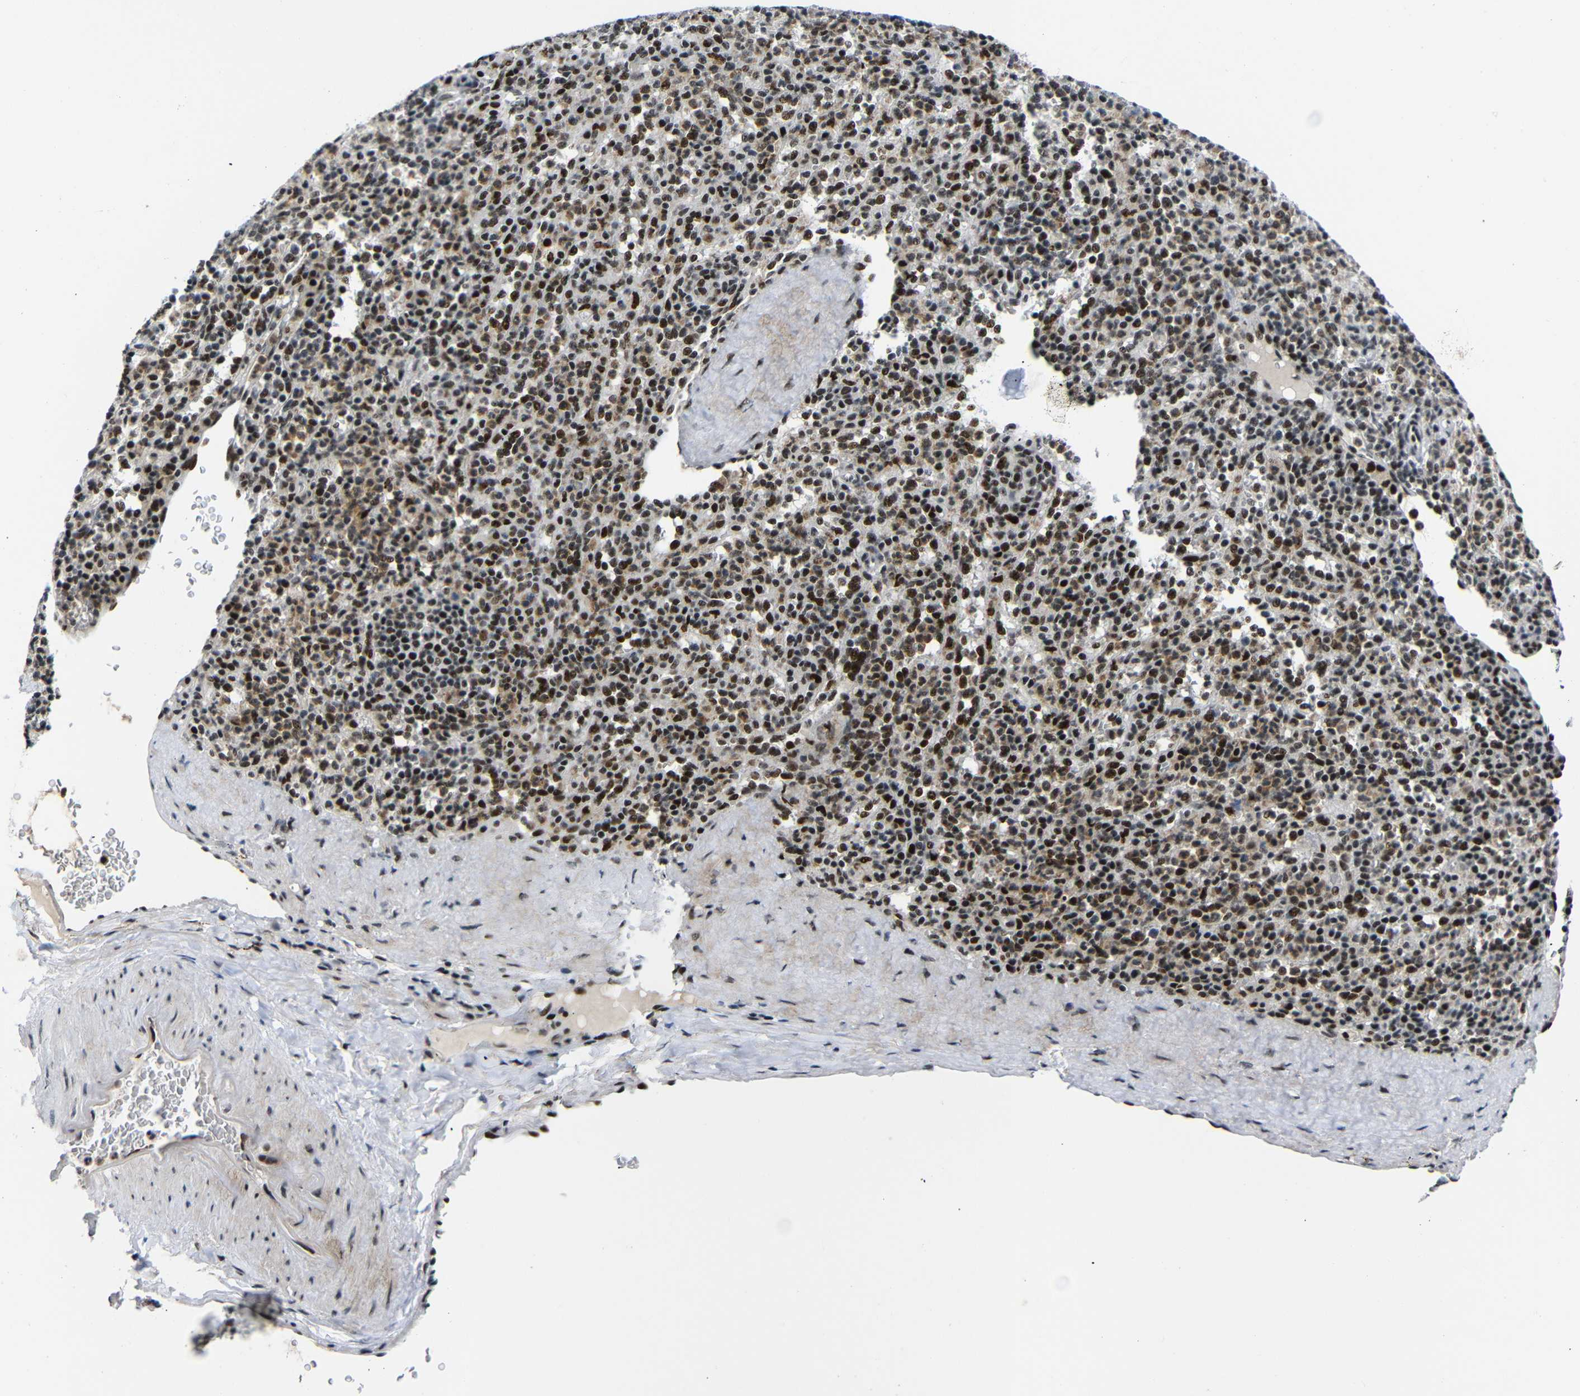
{"staining": {"intensity": "strong", "quantity": ">75%", "location": "nuclear"}, "tissue": "spleen", "cell_type": "Cells in red pulp", "image_type": "normal", "snomed": [{"axis": "morphology", "description": "Normal tissue, NOS"}, {"axis": "topography", "description": "Spleen"}], "caption": "Spleen stained for a protein (brown) reveals strong nuclear positive expression in approximately >75% of cells in red pulp.", "gene": "SETDB2", "patient": {"sex": "male", "age": 36}}